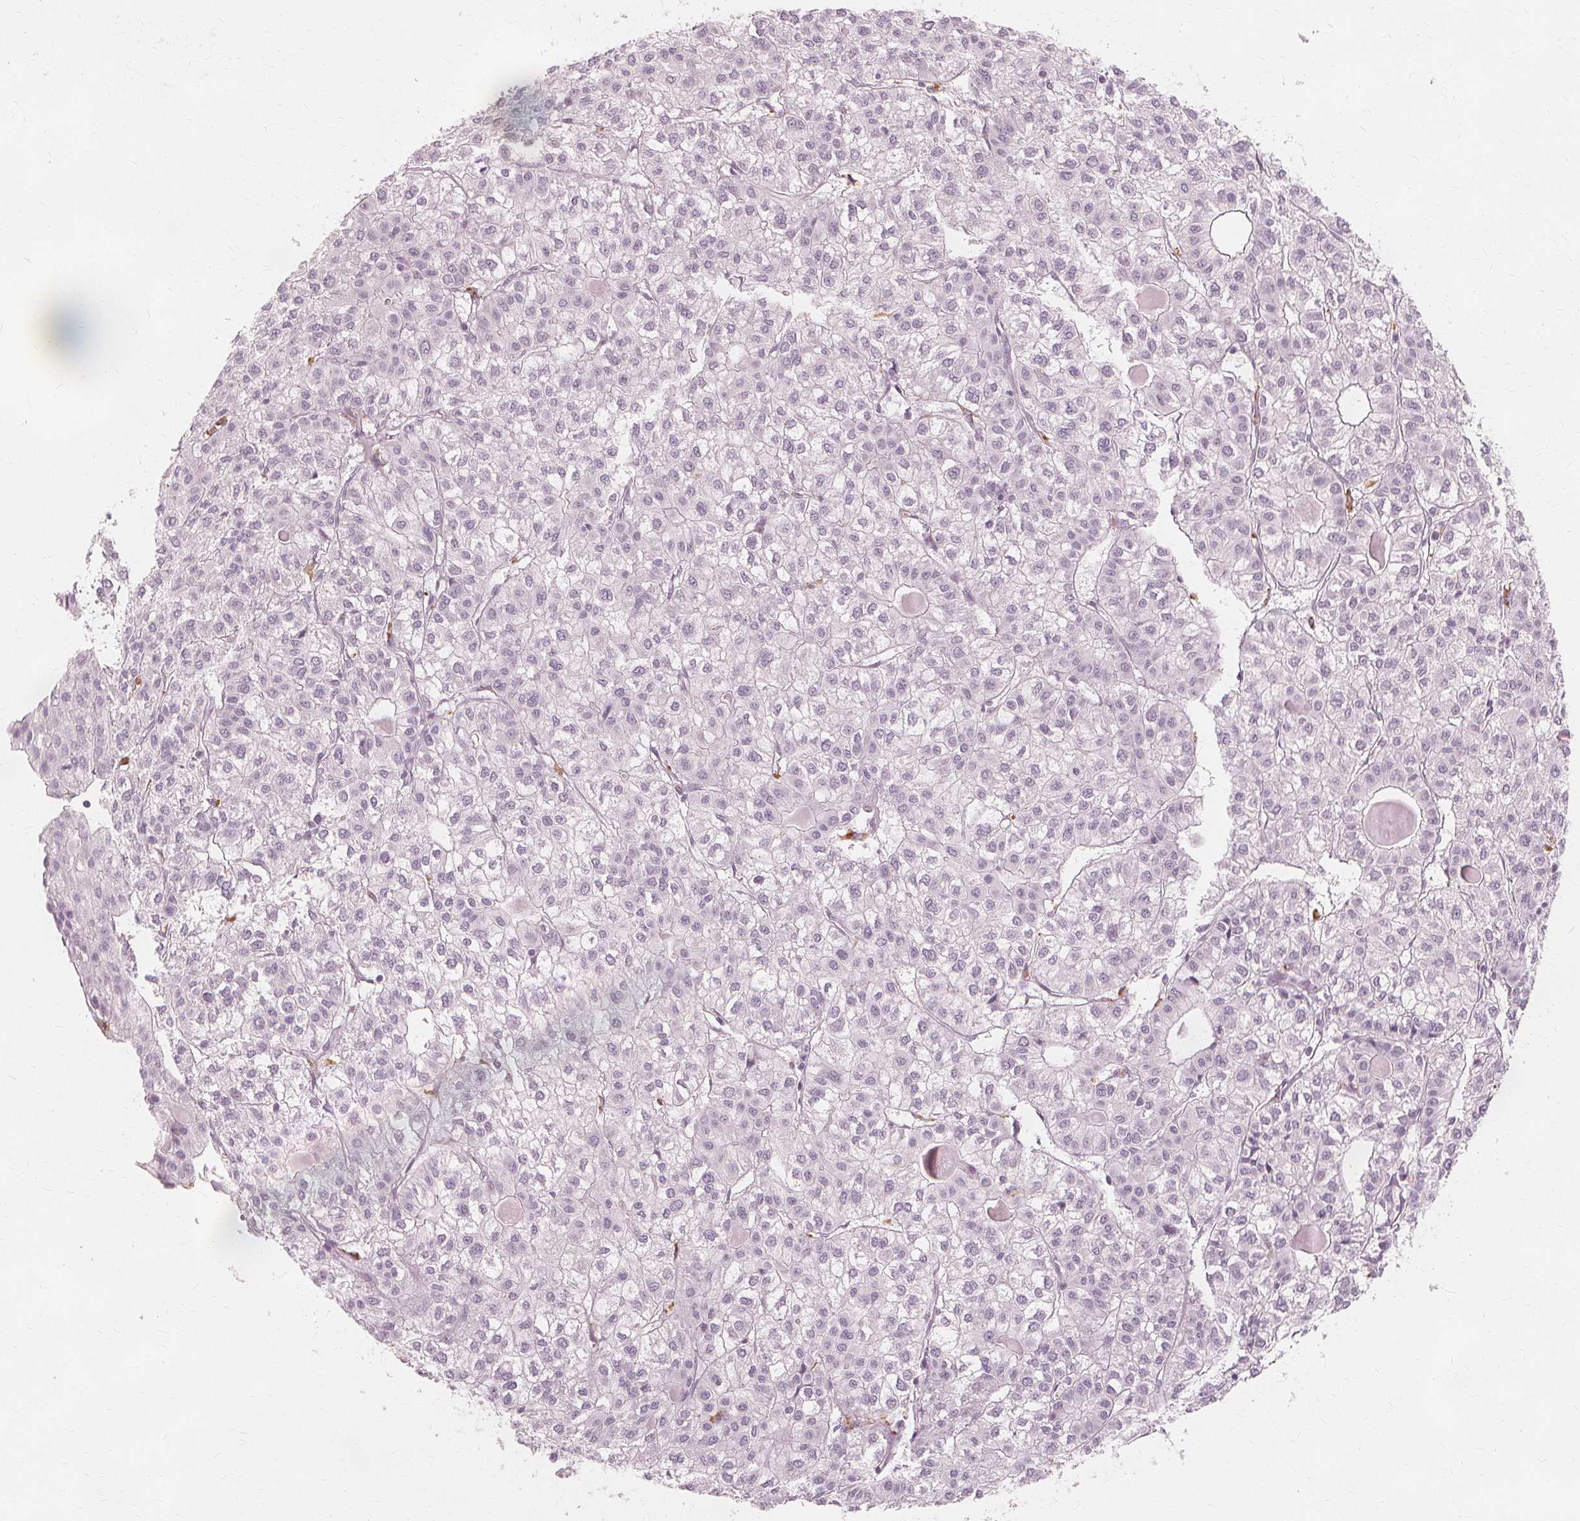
{"staining": {"intensity": "negative", "quantity": "none", "location": "none"}, "tissue": "liver cancer", "cell_type": "Tumor cells", "image_type": "cancer", "snomed": [{"axis": "morphology", "description": "Carcinoma, Hepatocellular, NOS"}, {"axis": "topography", "description": "Liver"}], "caption": "Tumor cells are negative for protein expression in human hepatocellular carcinoma (liver).", "gene": "TFF1", "patient": {"sex": "female", "age": 43}}